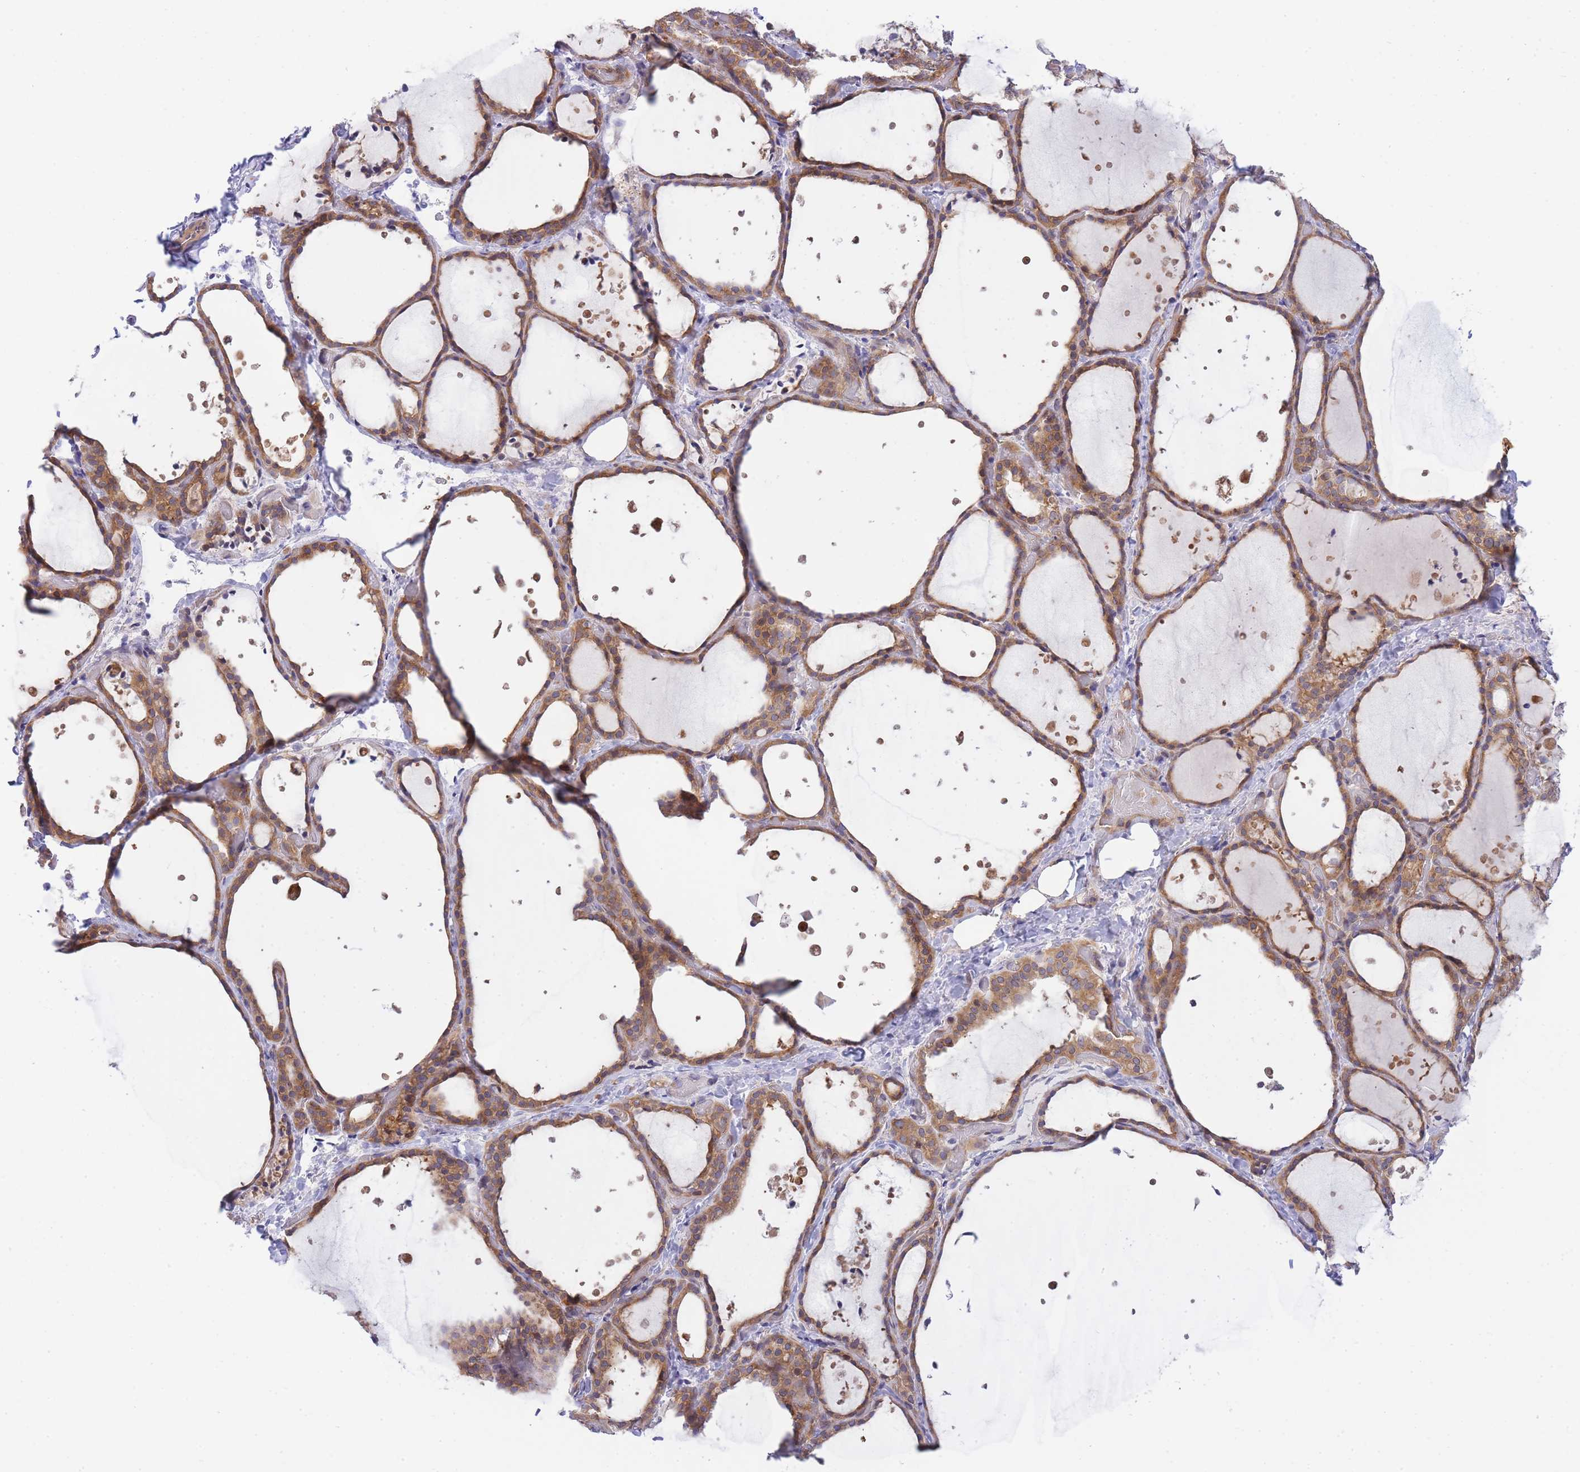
{"staining": {"intensity": "moderate", "quantity": ">75%", "location": "cytoplasmic/membranous"}, "tissue": "thyroid gland", "cell_type": "Glandular cells", "image_type": "normal", "snomed": [{"axis": "morphology", "description": "Normal tissue, NOS"}, {"axis": "topography", "description": "Thyroid gland"}], "caption": "Immunohistochemical staining of unremarkable thyroid gland shows moderate cytoplasmic/membranous protein expression in about >75% of glandular cells.", "gene": "EIF2B2", "patient": {"sex": "female", "age": 44}}